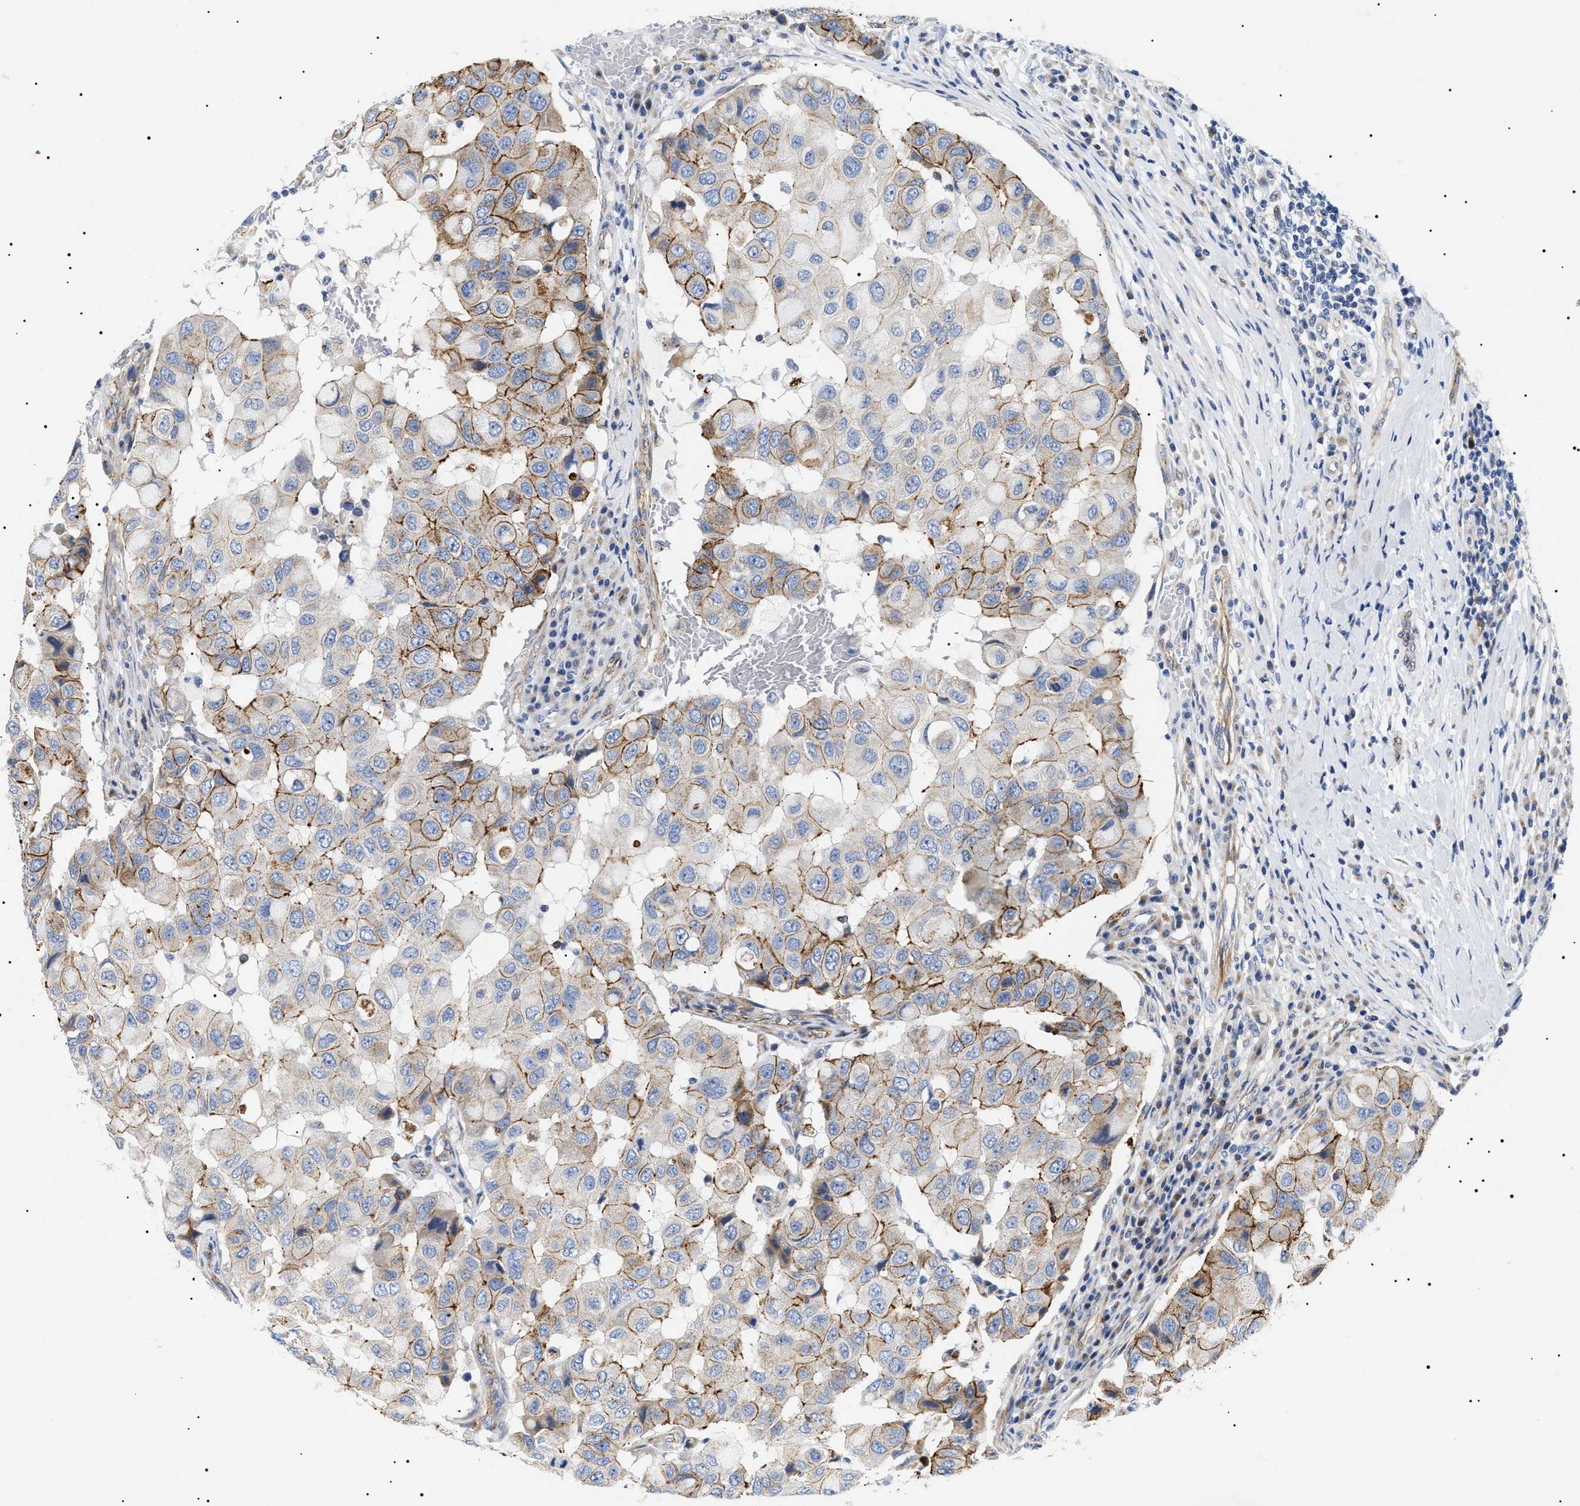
{"staining": {"intensity": "moderate", "quantity": ">75%", "location": "cytoplasmic/membranous"}, "tissue": "breast cancer", "cell_type": "Tumor cells", "image_type": "cancer", "snomed": [{"axis": "morphology", "description": "Duct carcinoma"}, {"axis": "topography", "description": "Breast"}], "caption": "Immunohistochemical staining of human breast cancer (invasive ductal carcinoma) shows medium levels of moderate cytoplasmic/membranous protein expression in approximately >75% of tumor cells.", "gene": "TMEM222", "patient": {"sex": "female", "age": 27}}